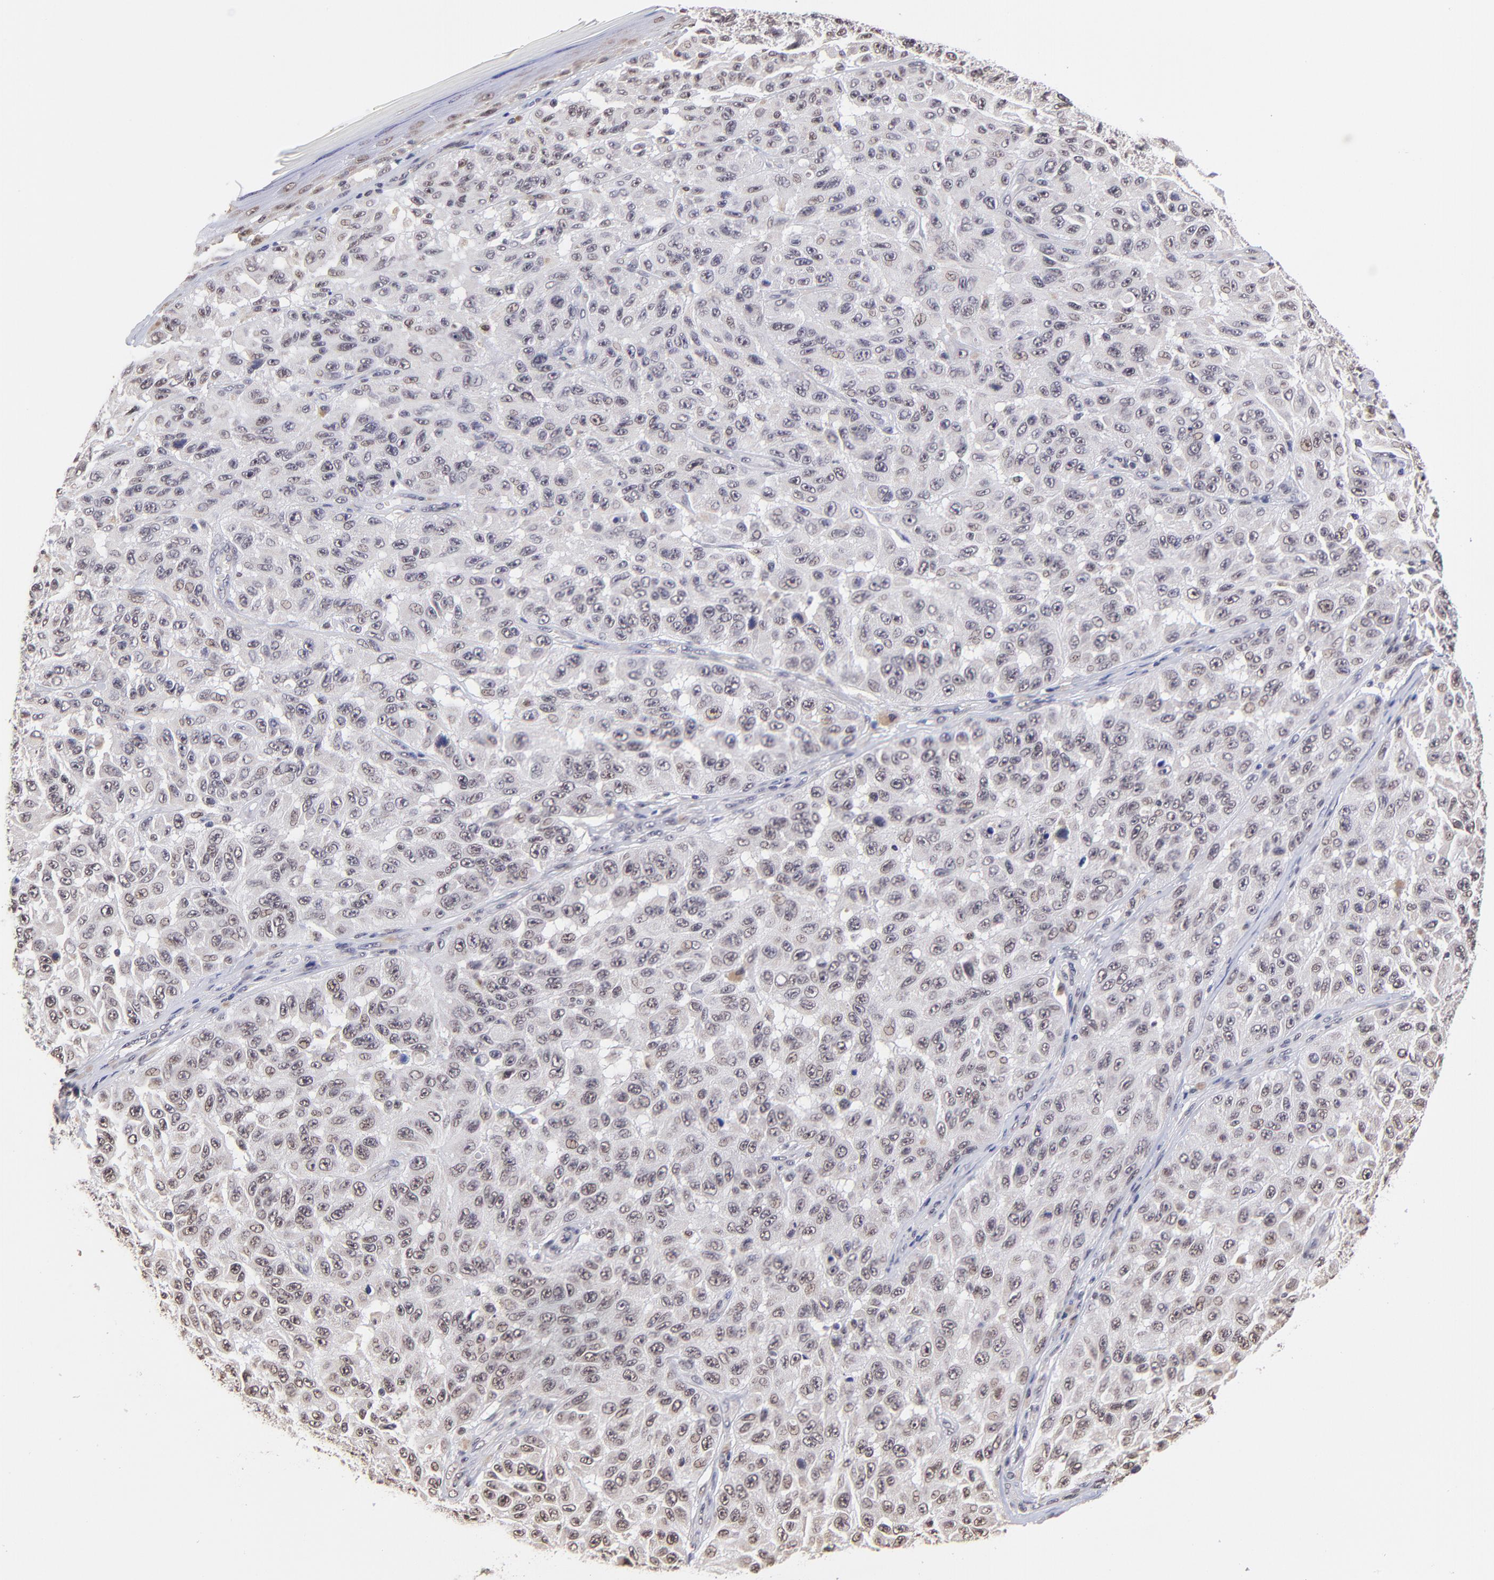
{"staining": {"intensity": "weak", "quantity": "25%-75%", "location": "nuclear"}, "tissue": "melanoma", "cell_type": "Tumor cells", "image_type": "cancer", "snomed": [{"axis": "morphology", "description": "Malignant melanoma, NOS"}, {"axis": "topography", "description": "Skin"}], "caption": "Human melanoma stained with a brown dye exhibits weak nuclear positive expression in approximately 25%-75% of tumor cells.", "gene": "ZNF670", "patient": {"sex": "male", "age": 30}}